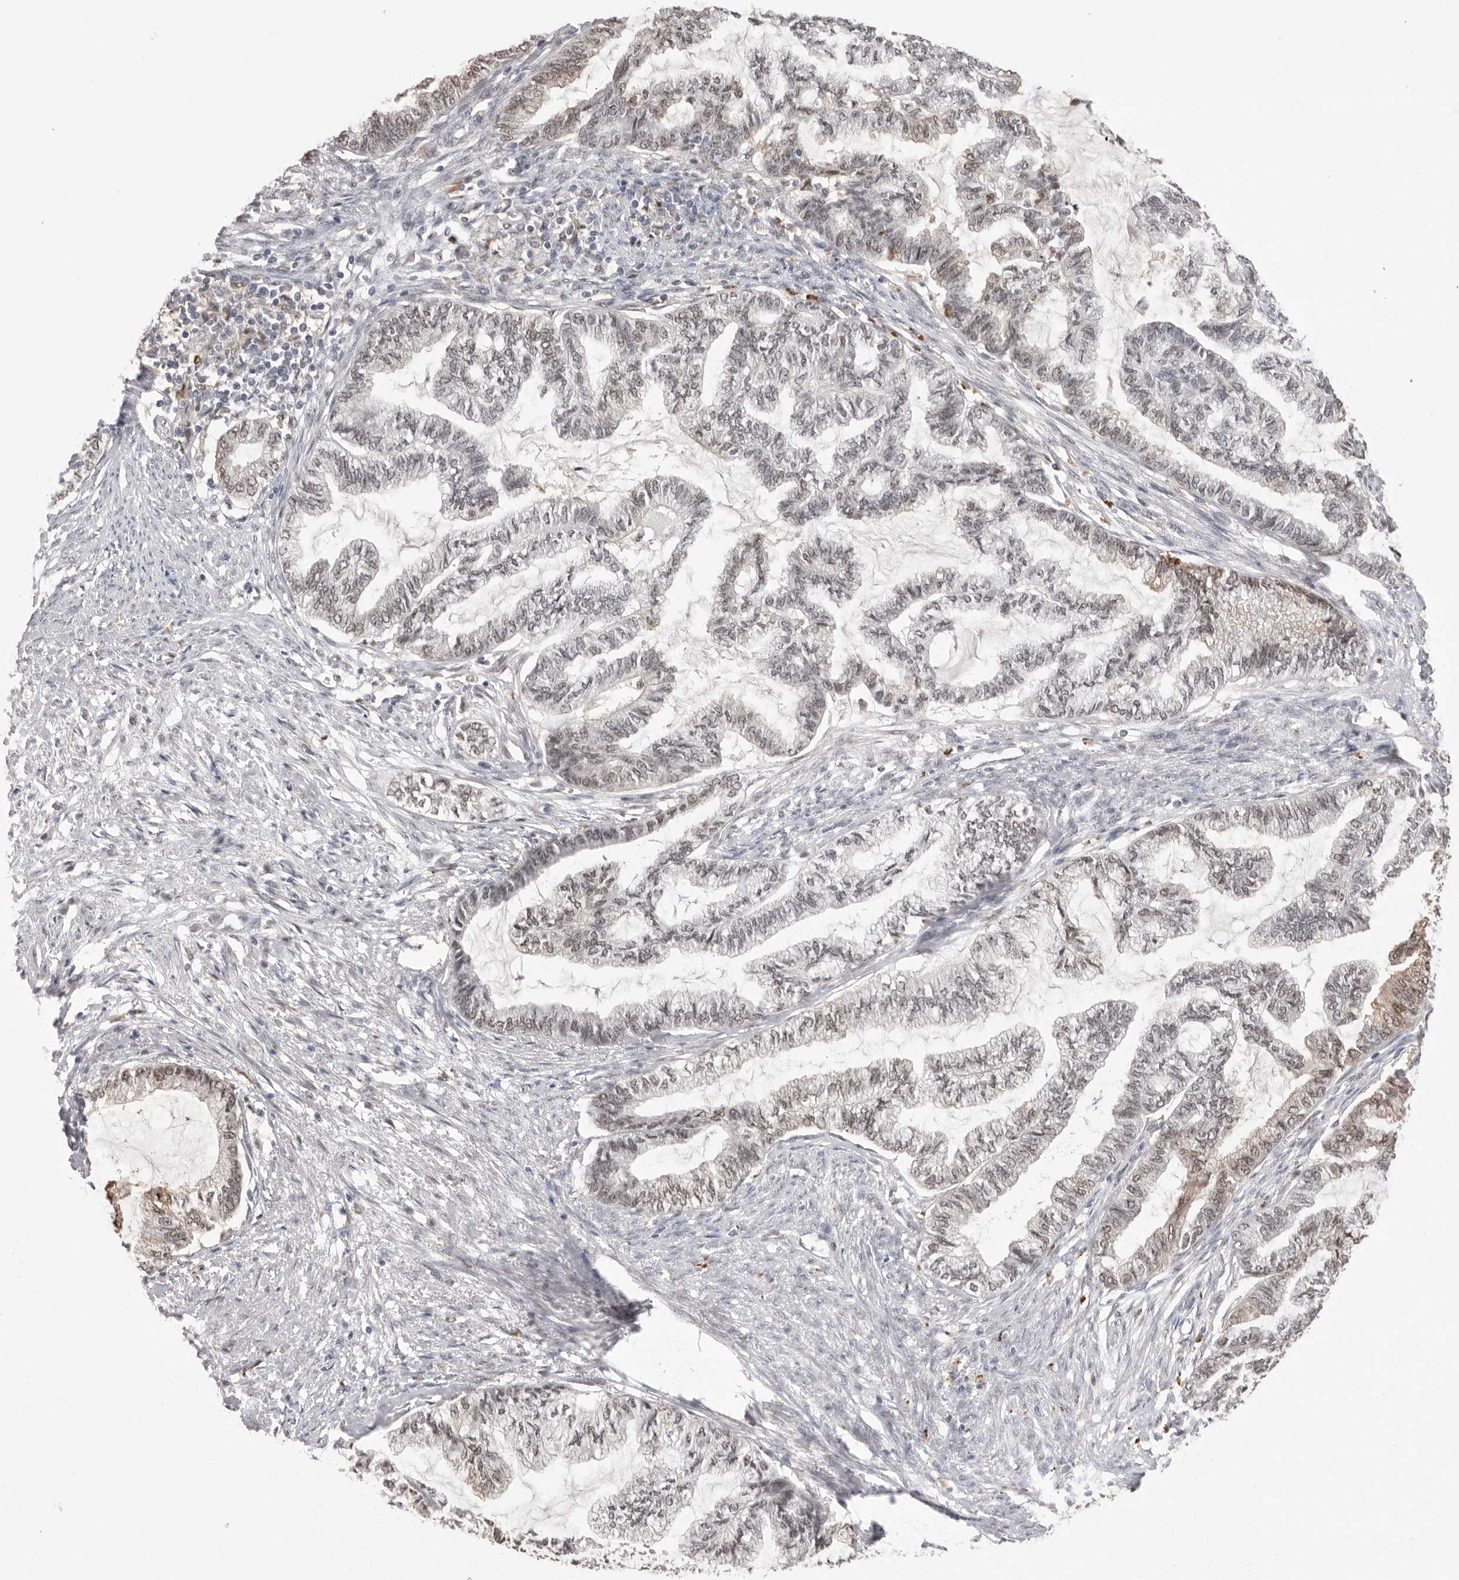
{"staining": {"intensity": "weak", "quantity": "25%-75%", "location": "nuclear"}, "tissue": "endometrial cancer", "cell_type": "Tumor cells", "image_type": "cancer", "snomed": [{"axis": "morphology", "description": "Adenocarcinoma, NOS"}, {"axis": "topography", "description": "Endometrium"}], "caption": "Human endometrial adenocarcinoma stained for a protein (brown) exhibits weak nuclear positive expression in about 25%-75% of tumor cells.", "gene": "BCLAF3", "patient": {"sex": "female", "age": 86}}